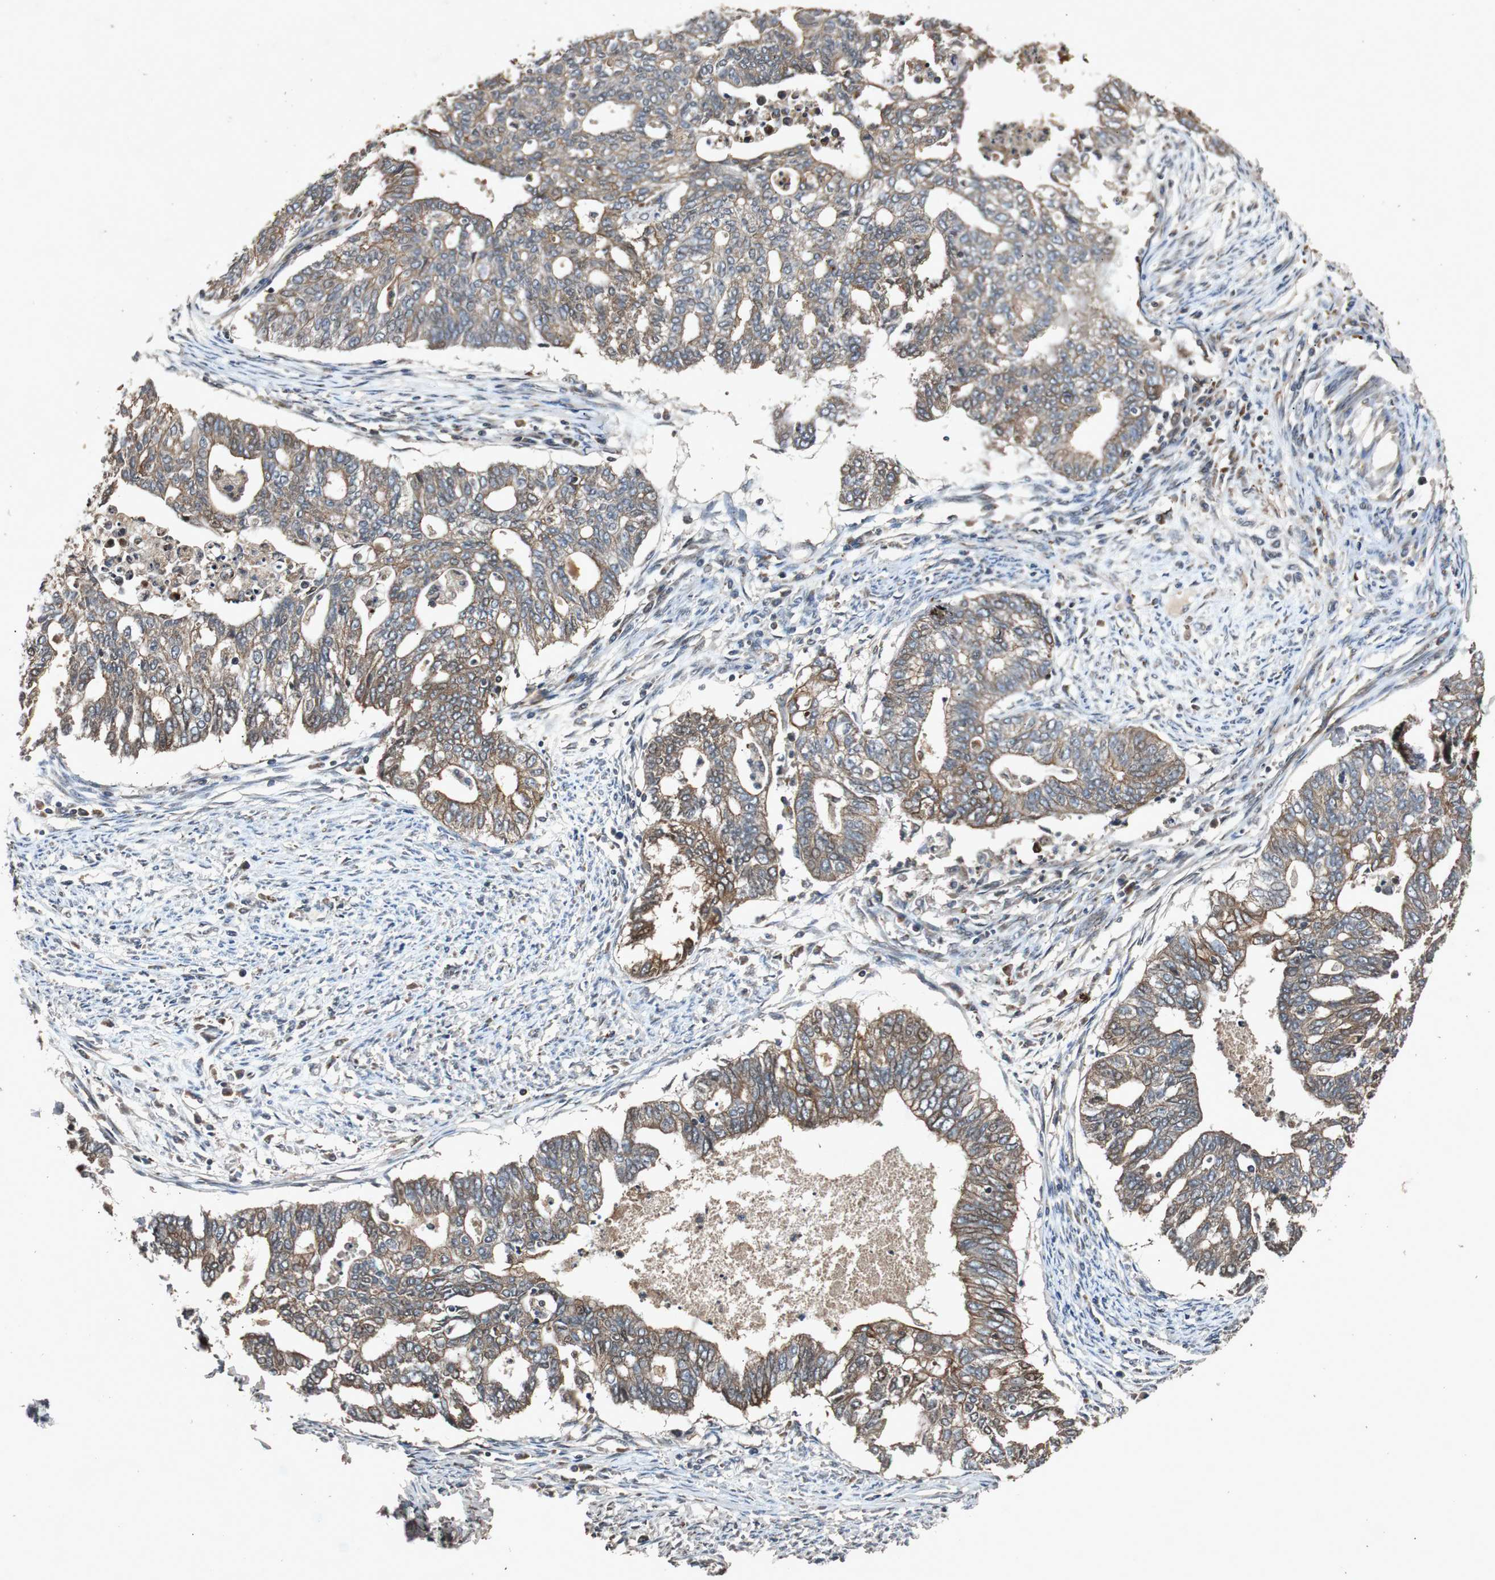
{"staining": {"intensity": "moderate", "quantity": "25%-75%", "location": "cytoplasmic/membranous"}, "tissue": "endometrial cancer", "cell_type": "Tumor cells", "image_type": "cancer", "snomed": [{"axis": "morphology", "description": "Adenocarcinoma, NOS"}, {"axis": "topography", "description": "Endometrium"}], "caption": "A brown stain shows moderate cytoplasmic/membranous expression of a protein in human endometrial cancer (adenocarcinoma) tumor cells.", "gene": "SLIT2", "patient": {"sex": "female", "age": 79}}